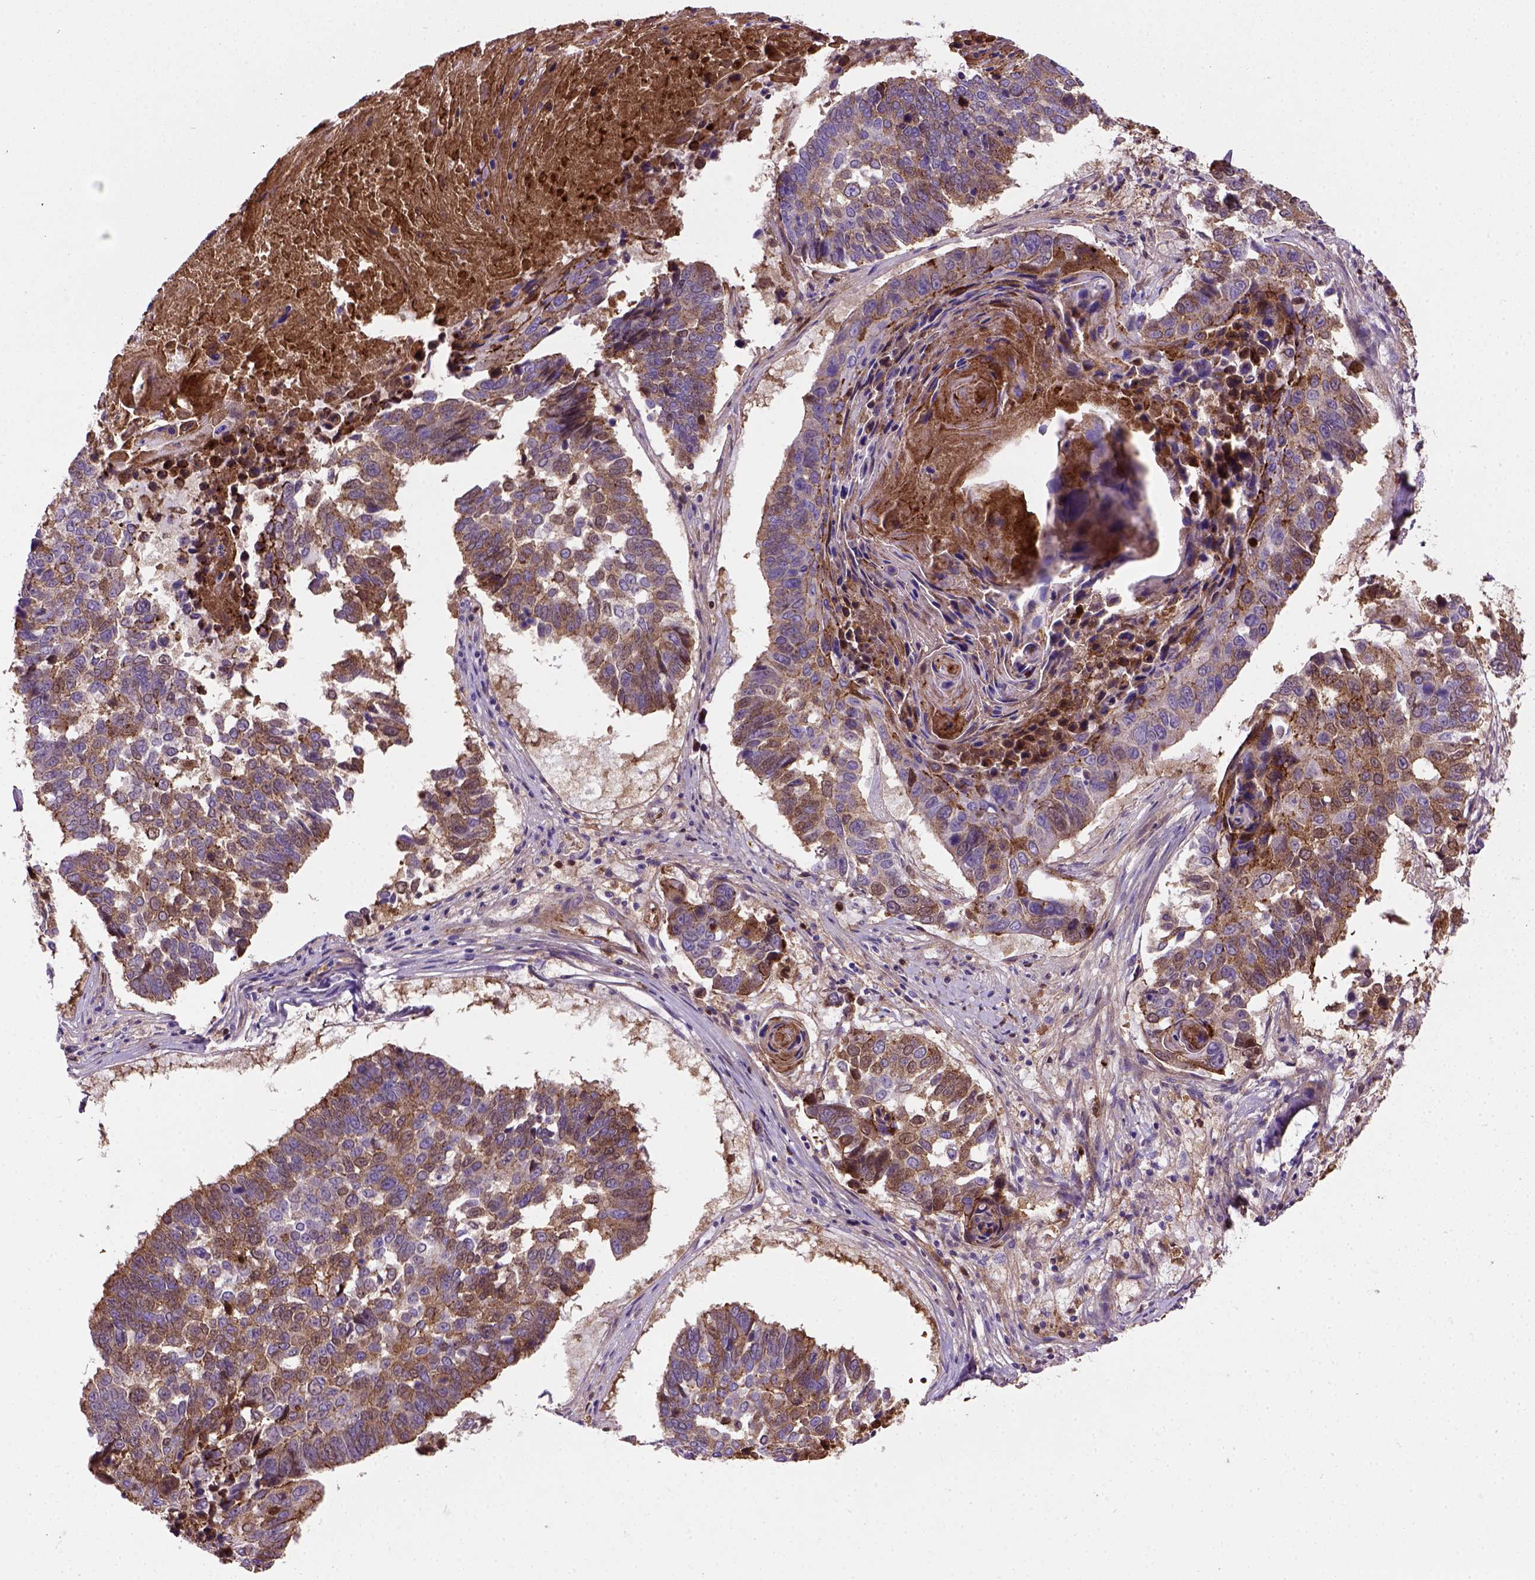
{"staining": {"intensity": "moderate", "quantity": ">75%", "location": "cytoplasmic/membranous"}, "tissue": "lung cancer", "cell_type": "Tumor cells", "image_type": "cancer", "snomed": [{"axis": "morphology", "description": "Squamous cell carcinoma, NOS"}, {"axis": "topography", "description": "Lung"}], "caption": "High-magnification brightfield microscopy of squamous cell carcinoma (lung) stained with DAB (brown) and counterstained with hematoxylin (blue). tumor cells exhibit moderate cytoplasmic/membranous staining is identified in approximately>75% of cells. (IHC, brightfield microscopy, high magnification).", "gene": "CDH1", "patient": {"sex": "male", "age": 73}}